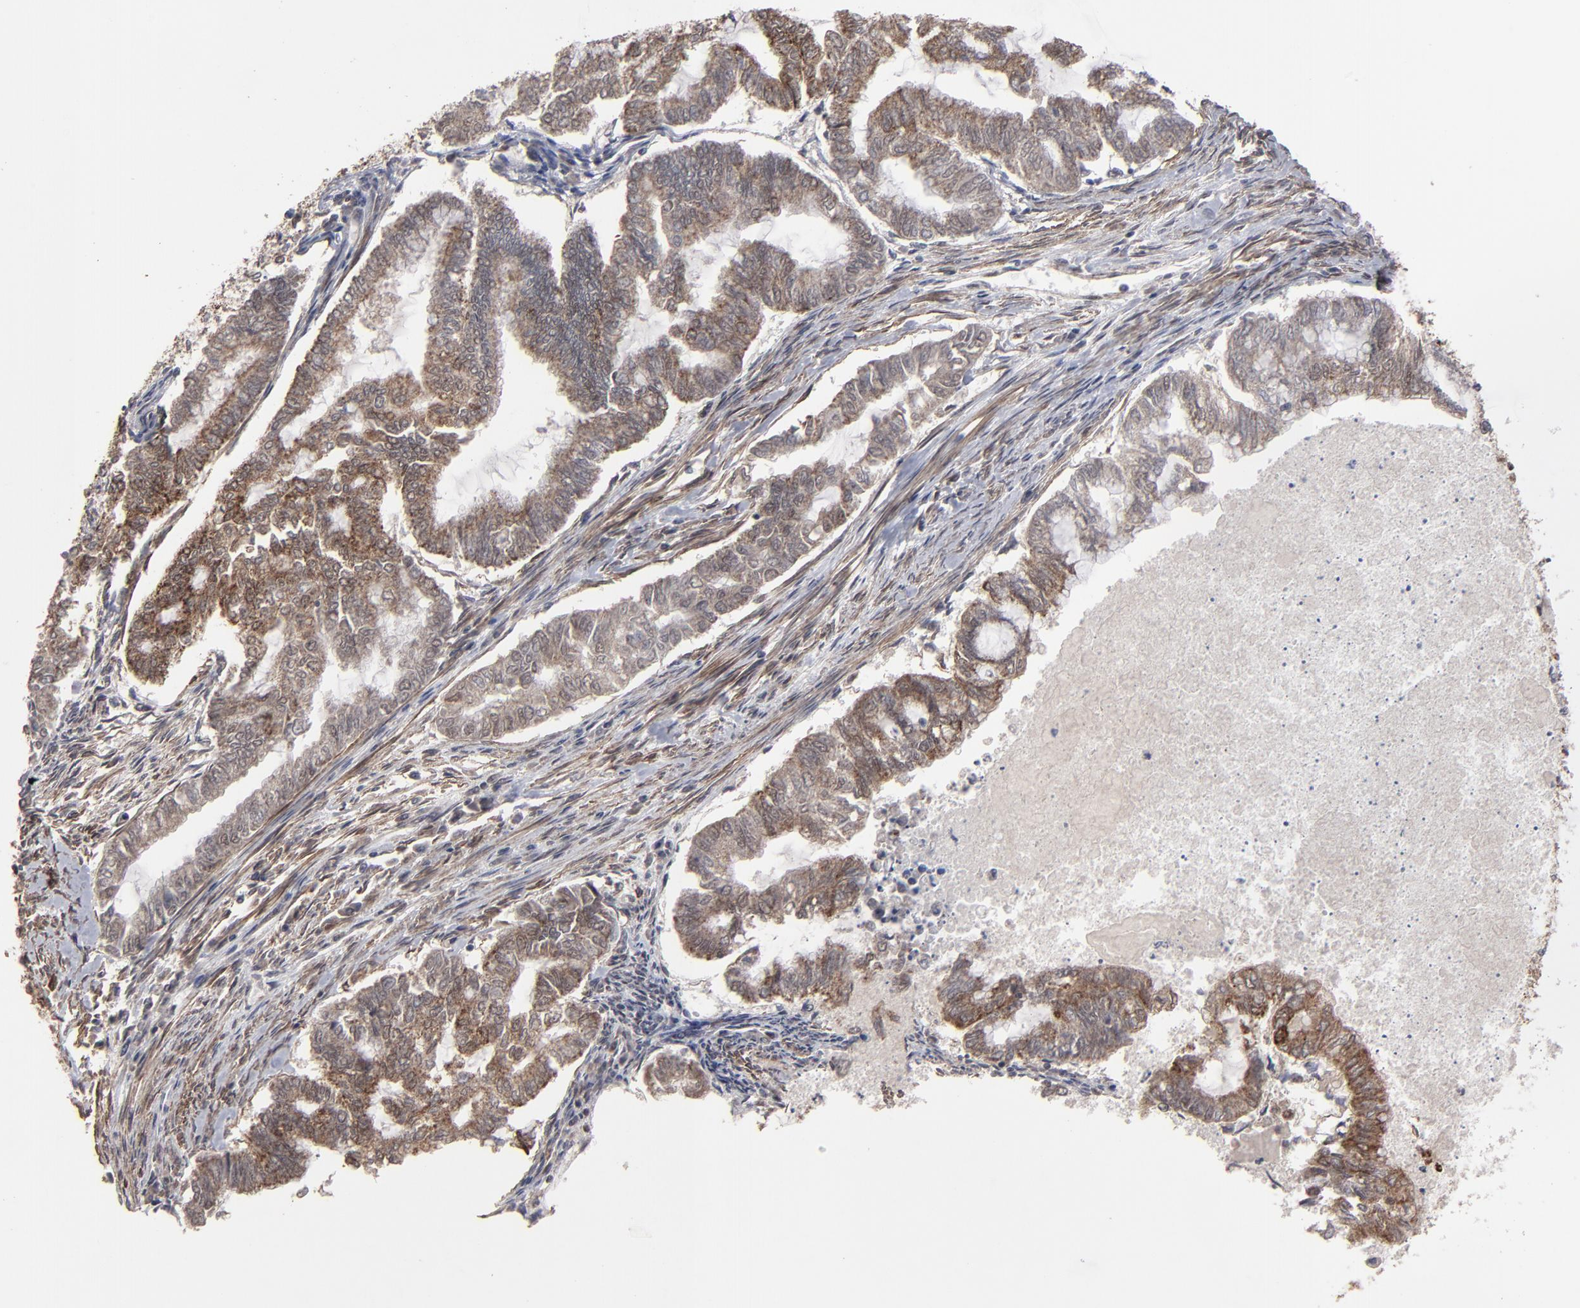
{"staining": {"intensity": "moderate", "quantity": ">75%", "location": "cytoplasmic/membranous"}, "tissue": "endometrial cancer", "cell_type": "Tumor cells", "image_type": "cancer", "snomed": [{"axis": "morphology", "description": "Adenocarcinoma, NOS"}, {"axis": "topography", "description": "Endometrium"}], "caption": "High-power microscopy captured an immunohistochemistry (IHC) photomicrograph of endometrial cancer (adenocarcinoma), revealing moderate cytoplasmic/membranous expression in about >75% of tumor cells.", "gene": "BNIP3", "patient": {"sex": "female", "age": 79}}